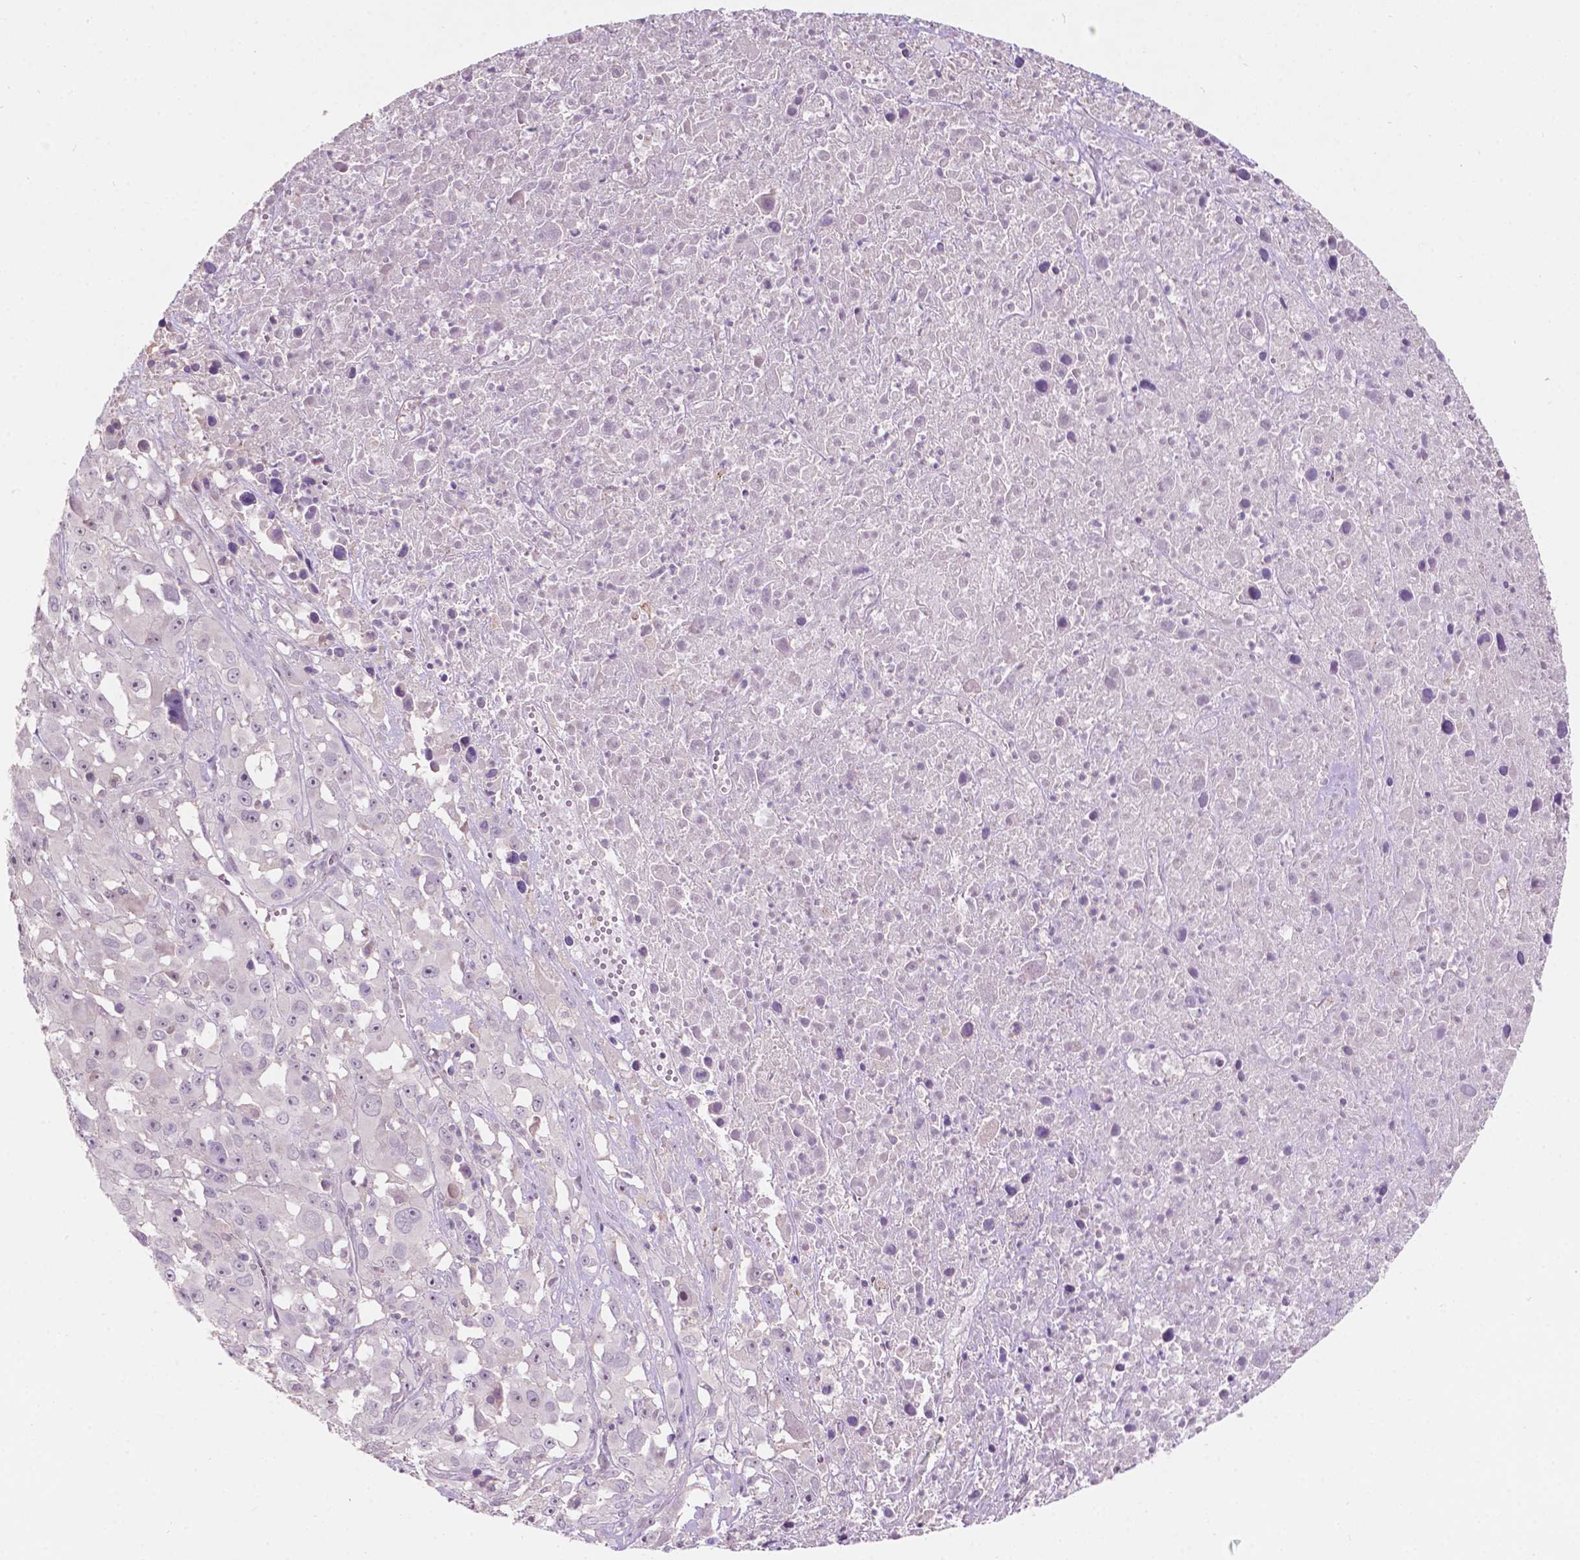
{"staining": {"intensity": "negative", "quantity": "none", "location": "none"}, "tissue": "melanoma", "cell_type": "Tumor cells", "image_type": "cancer", "snomed": [{"axis": "morphology", "description": "Malignant melanoma, Metastatic site"}, {"axis": "topography", "description": "Soft tissue"}], "caption": "The micrograph displays no staining of tumor cells in melanoma.", "gene": "TM6SF2", "patient": {"sex": "male", "age": 50}}